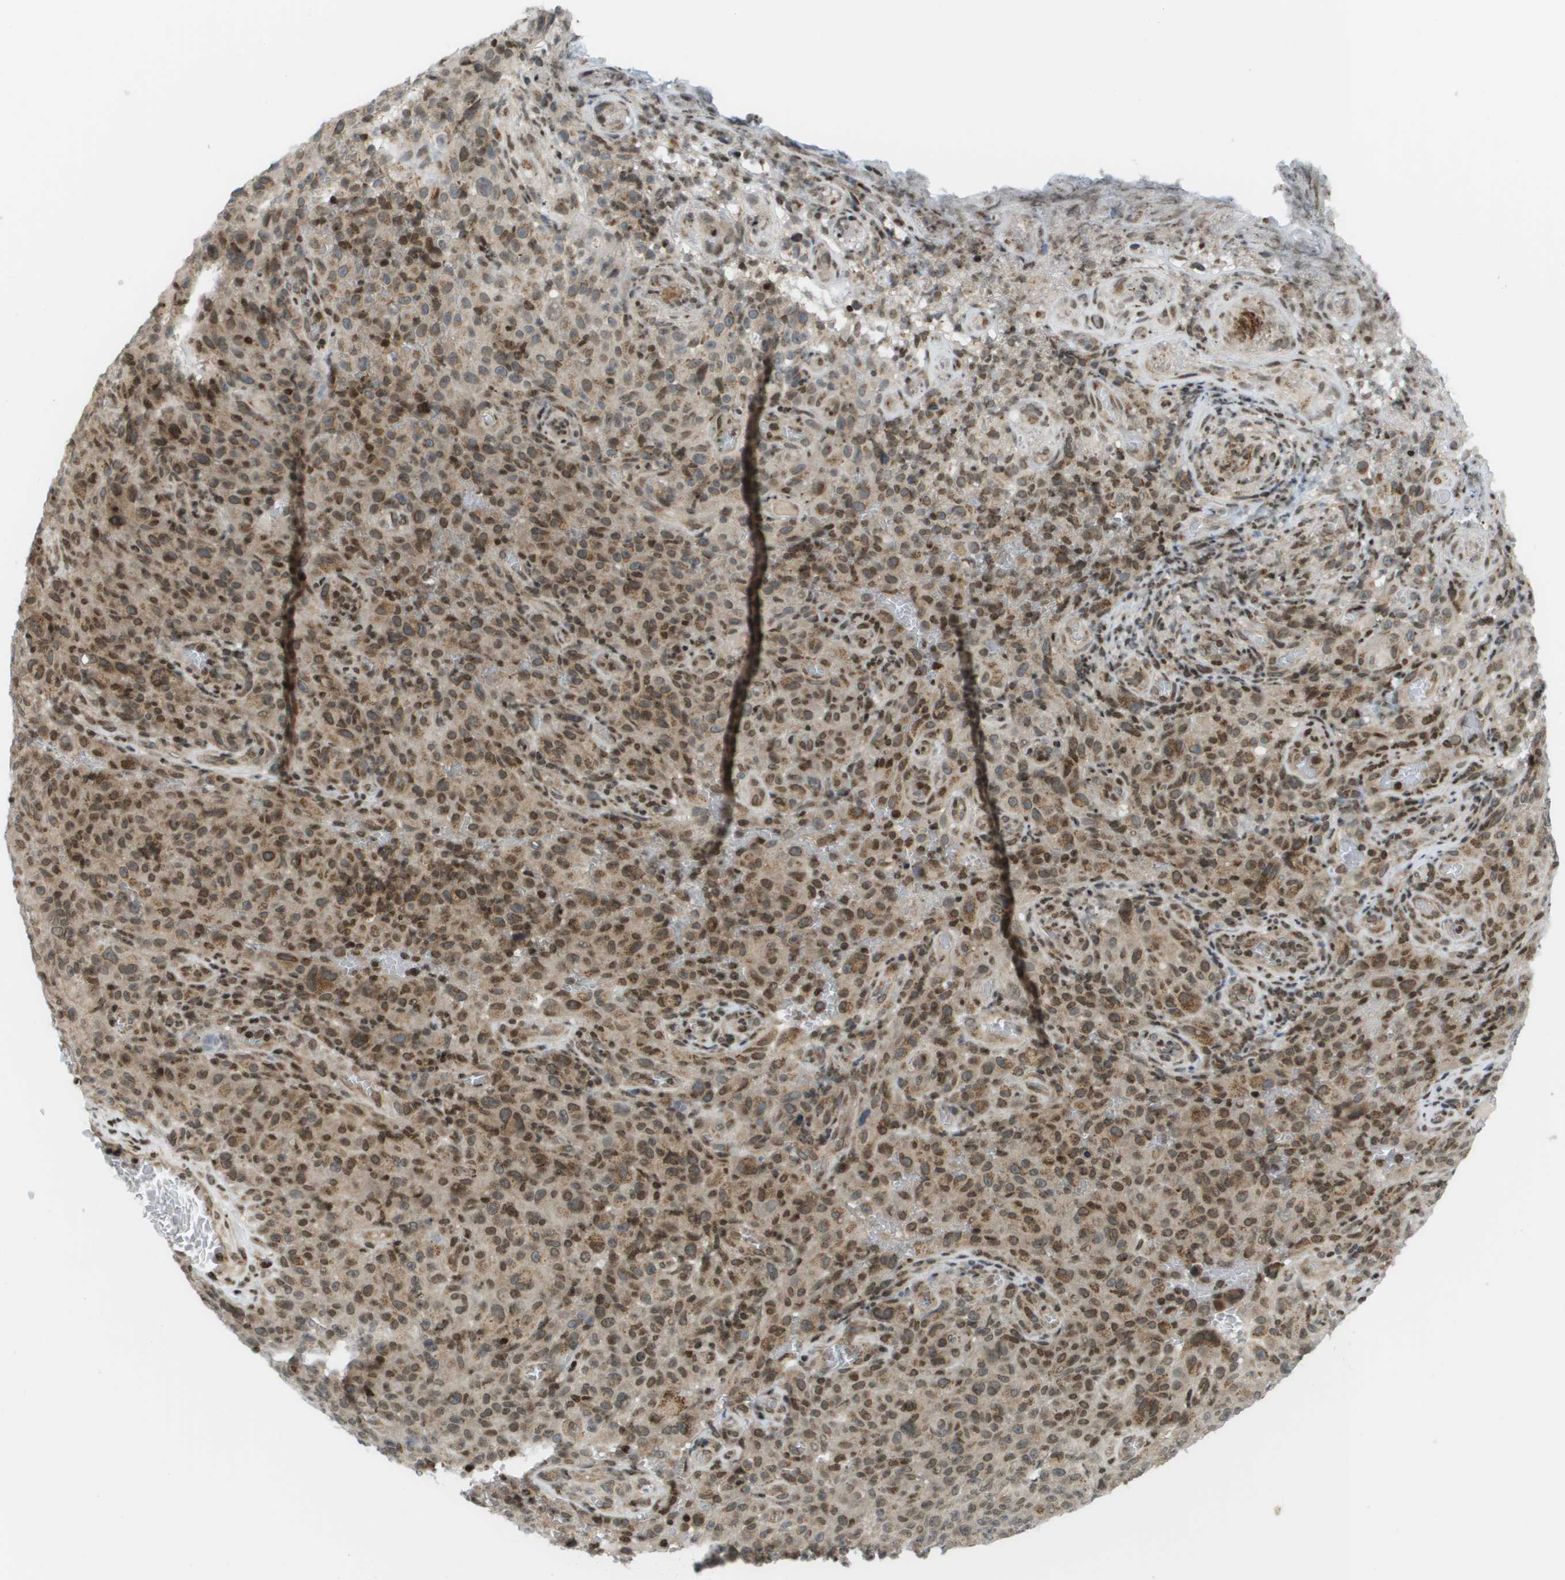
{"staining": {"intensity": "moderate", "quantity": ">75%", "location": "cytoplasmic/membranous,nuclear"}, "tissue": "melanoma", "cell_type": "Tumor cells", "image_type": "cancer", "snomed": [{"axis": "morphology", "description": "Malignant melanoma, NOS"}, {"axis": "topography", "description": "Skin"}], "caption": "This micrograph exhibits immunohistochemistry (IHC) staining of melanoma, with medium moderate cytoplasmic/membranous and nuclear positivity in approximately >75% of tumor cells.", "gene": "EVC", "patient": {"sex": "female", "age": 82}}